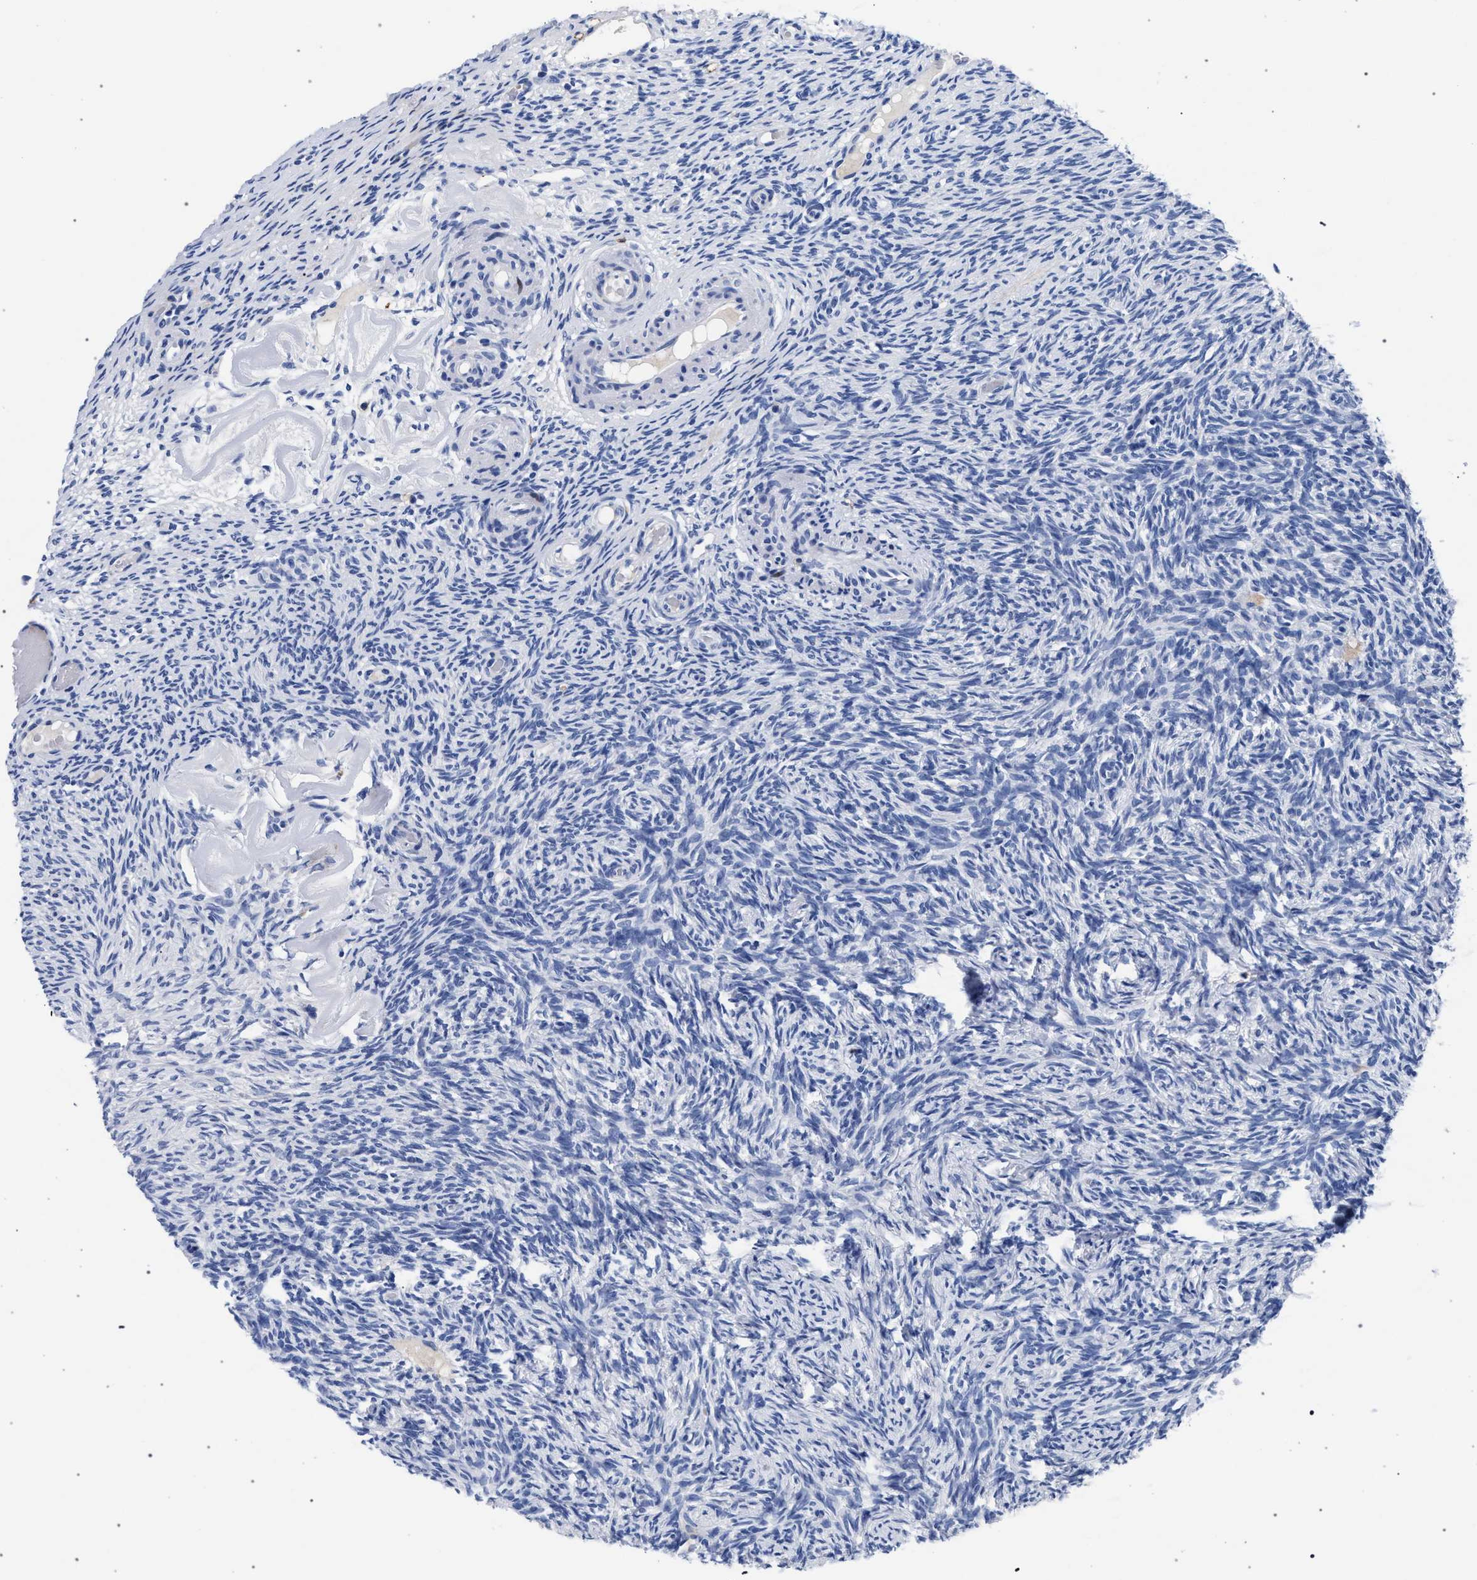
{"staining": {"intensity": "negative", "quantity": "none", "location": "none"}, "tissue": "ovary", "cell_type": "Ovarian stroma cells", "image_type": "normal", "snomed": [{"axis": "morphology", "description": "Normal tissue, NOS"}, {"axis": "topography", "description": "Ovary"}], "caption": "IHC of normal human ovary displays no staining in ovarian stroma cells.", "gene": "KLRK1", "patient": {"sex": "female", "age": 60}}